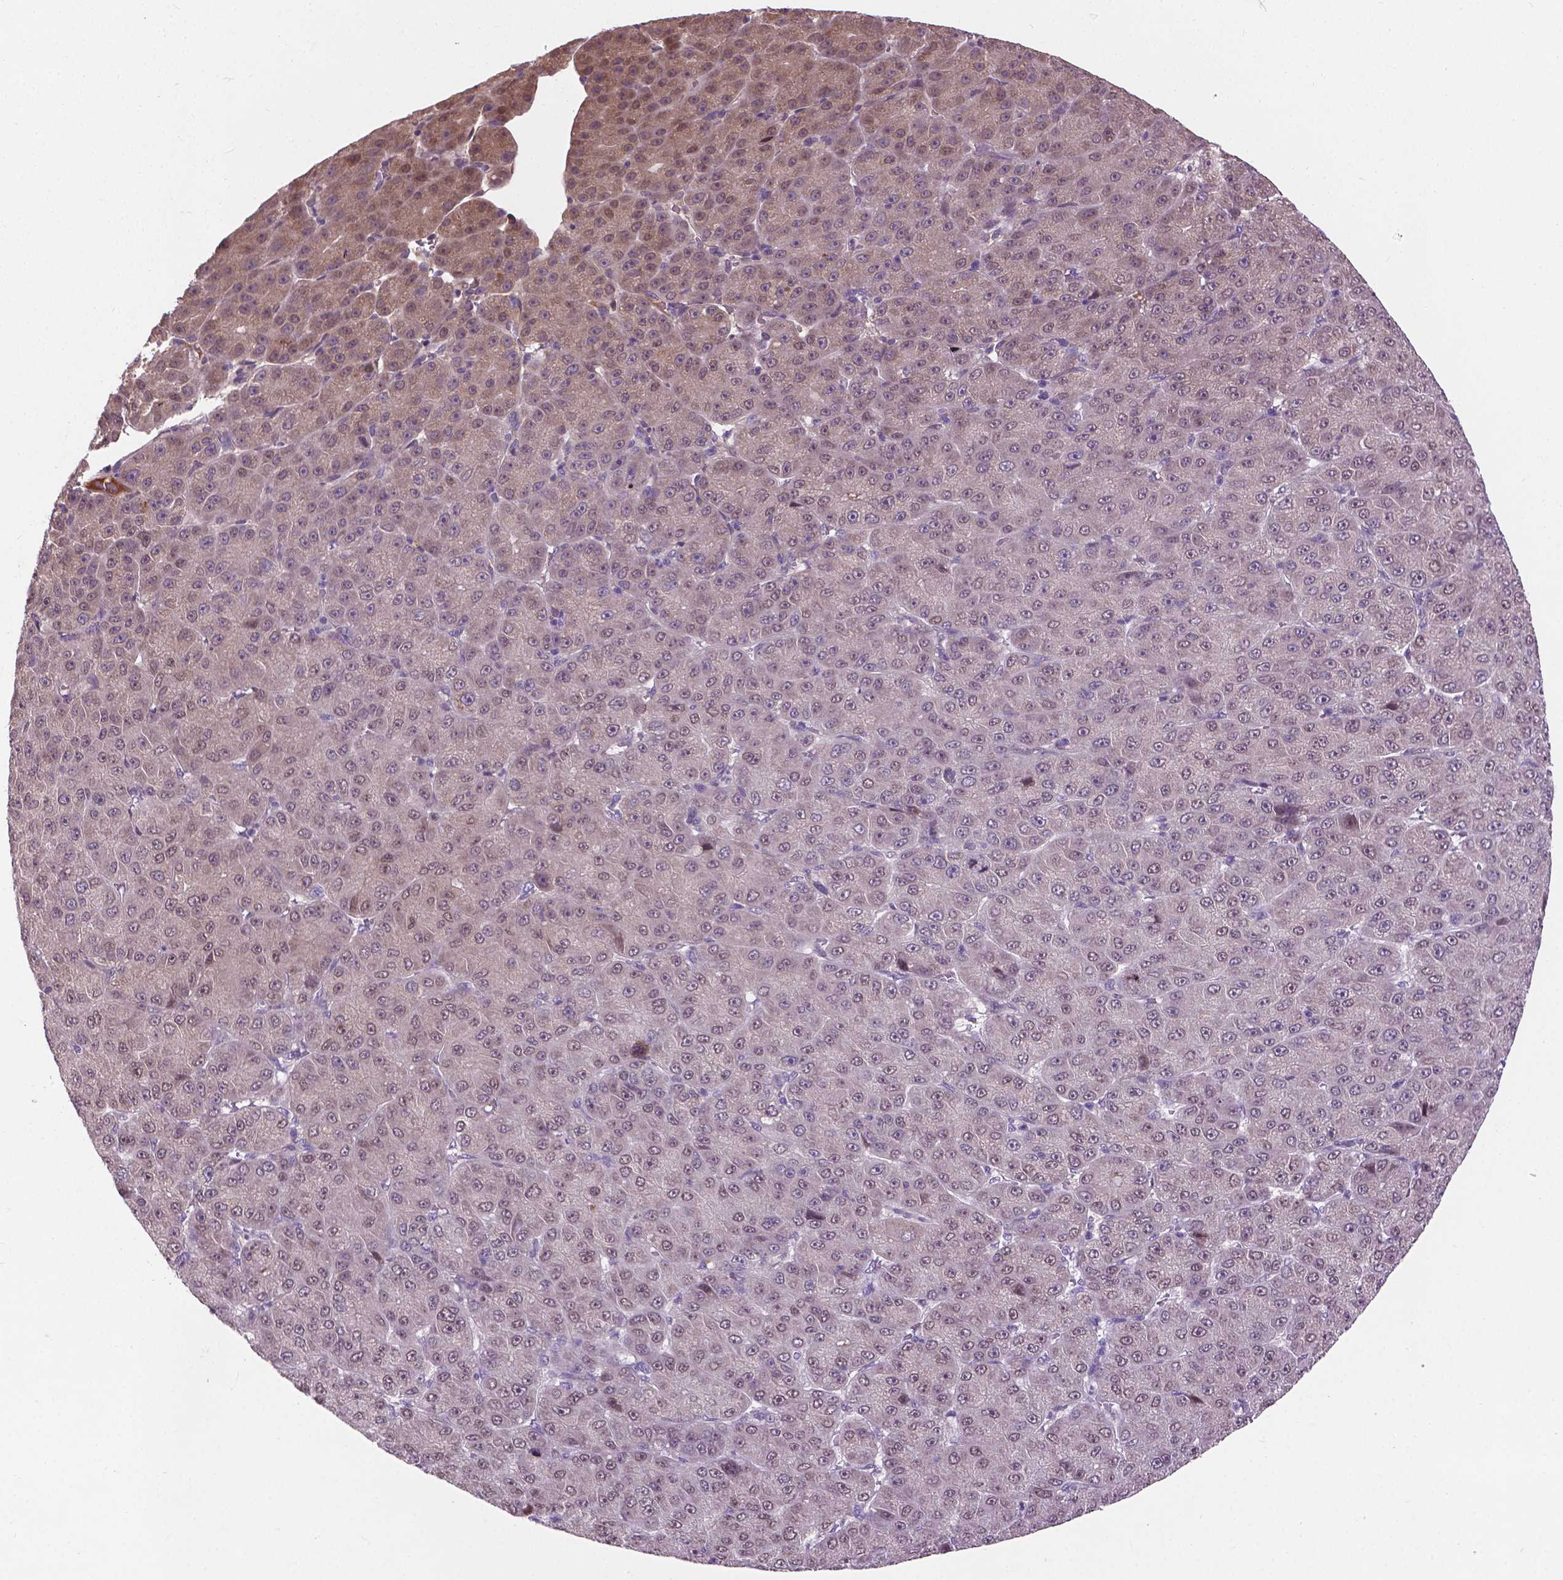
{"staining": {"intensity": "weak", "quantity": "25%-75%", "location": "nuclear"}, "tissue": "liver cancer", "cell_type": "Tumor cells", "image_type": "cancer", "snomed": [{"axis": "morphology", "description": "Carcinoma, Hepatocellular, NOS"}, {"axis": "topography", "description": "Liver"}], "caption": "Tumor cells exhibit low levels of weak nuclear positivity in approximately 25%-75% of cells in hepatocellular carcinoma (liver).", "gene": "IRF6", "patient": {"sex": "male", "age": 67}}